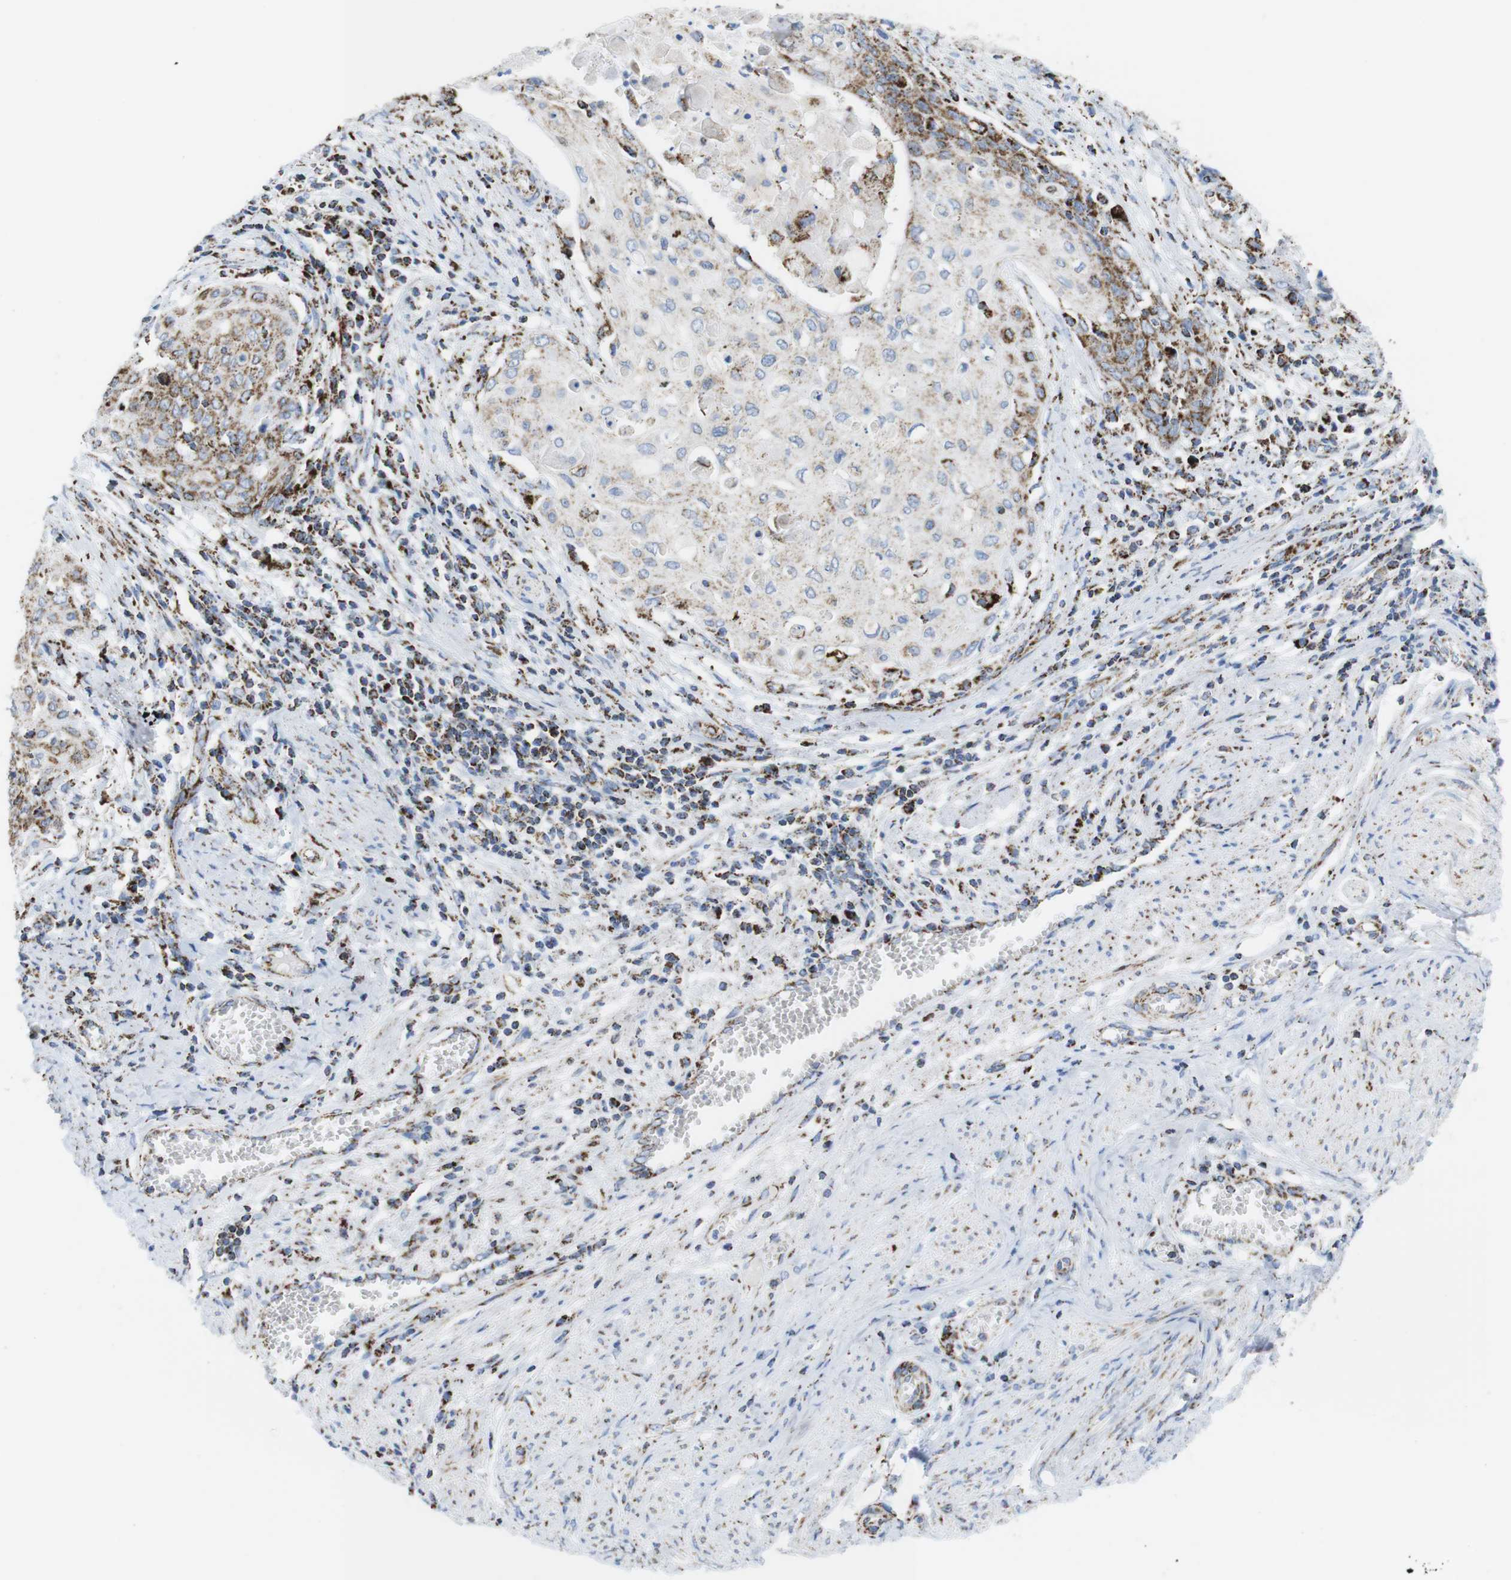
{"staining": {"intensity": "moderate", "quantity": "25%-75%", "location": "cytoplasmic/membranous"}, "tissue": "cervical cancer", "cell_type": "Tumor cells", "image_type": "cancer", "snomed": [{"axis": "morphology", "description": "Squamous cell carcinoma, NOS"}, {"axis": "topography", "description": "Cervix"}], "caption": "Protein positivity by immunohistochemistry (IHC) demonstrates moderate cytoplasmic/membranous positivity in about 25%-75% of tumor cells in cervical cancer (squamous cell carcinoma).", "gene": "ATP5PO", "patient": {"sex": "female", "age": 39}}